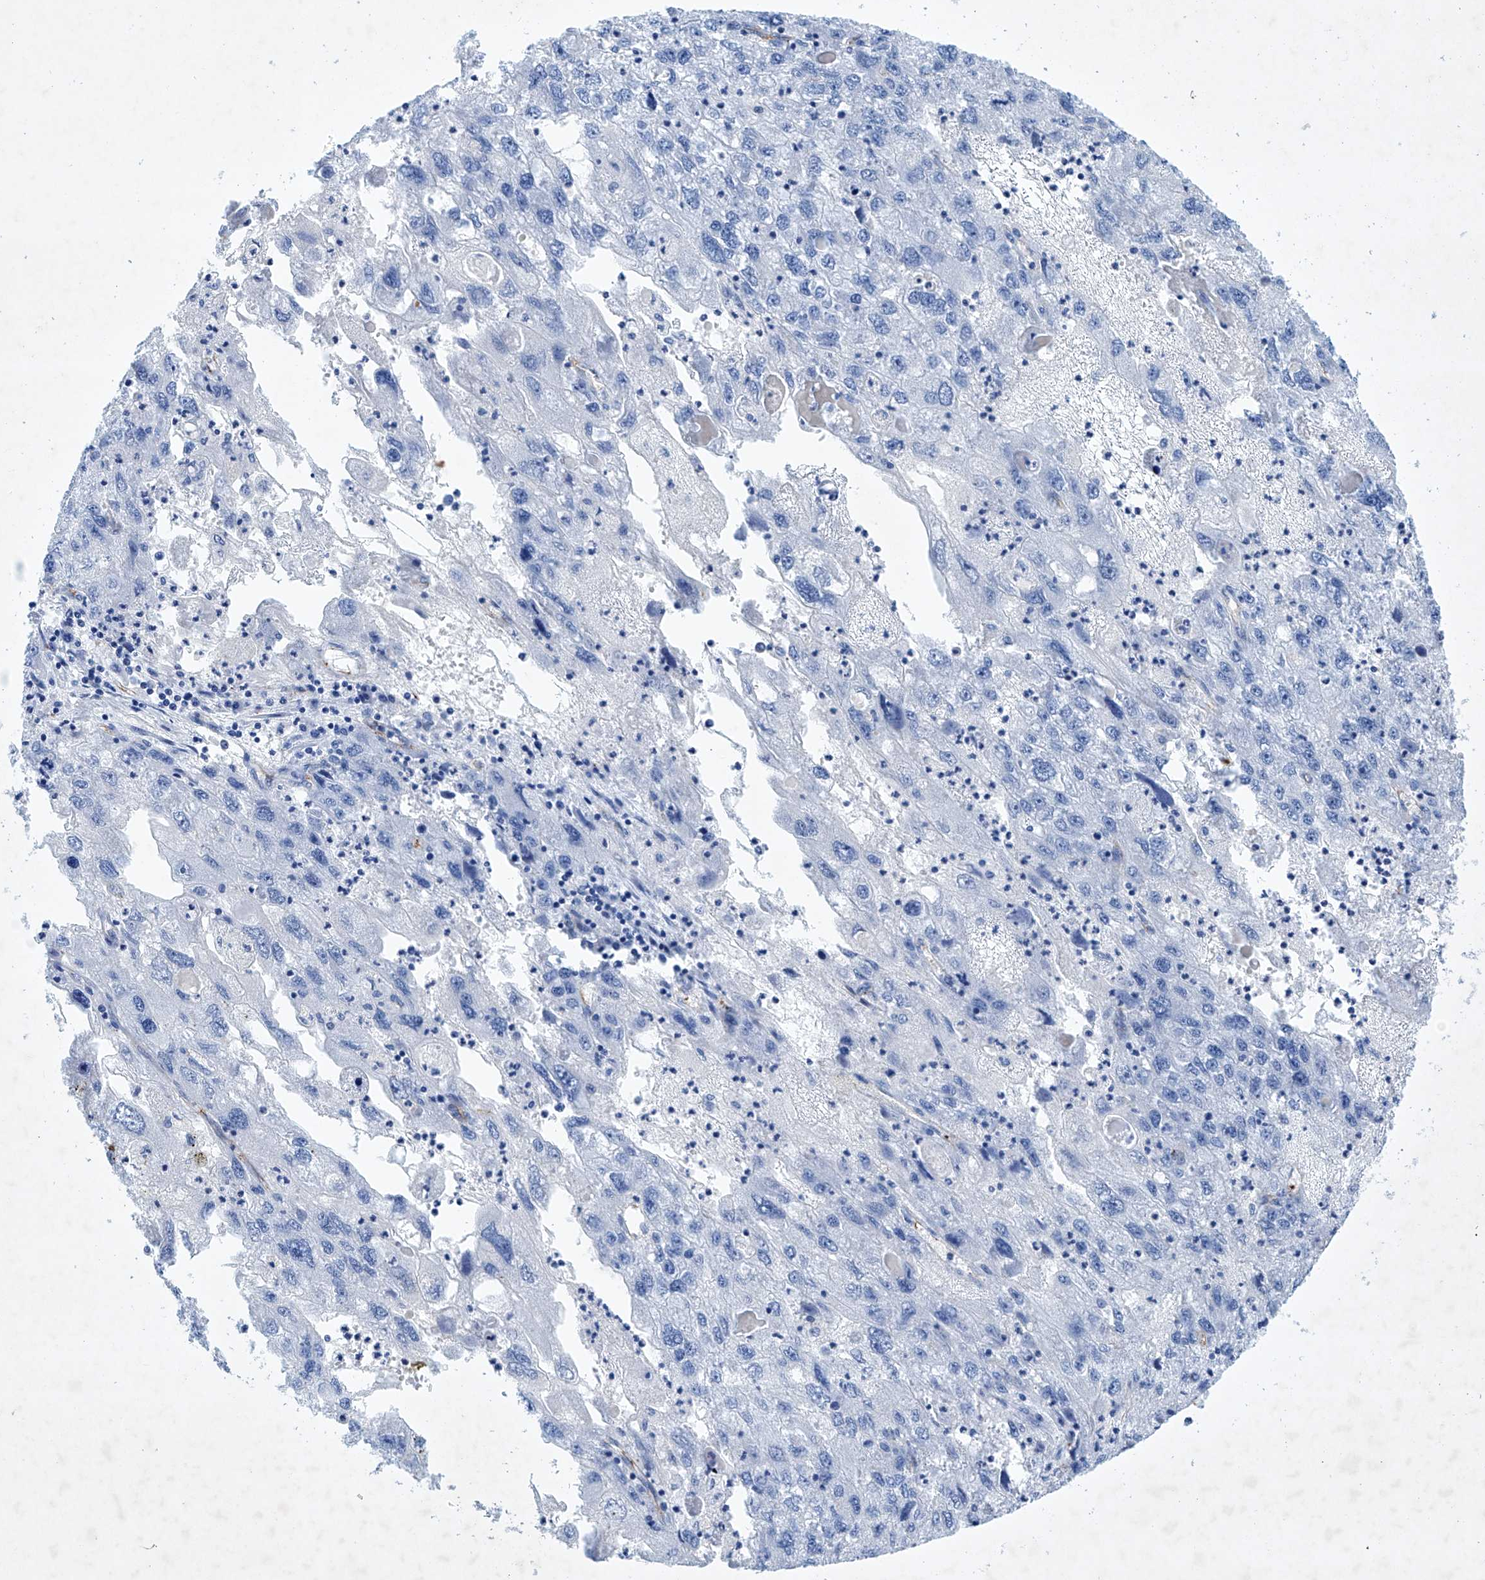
{"staining": {"intensity": "negative", "quantity": "none", "location": "none"}, "tissue": "endometrial cancer", "cell_type": "Tumor cells", "image_type": "cancer", "snomed": [{"axis": "morphology", "description": "Adenocarcinoma, NOS"}, {"axis": "topography", "description": "Endometrium"}], "caption": "Tumor cells are negative for protein expression in human adenocarcinoma (endometrial).", "gene": "ETV7", "patient": {"sex": "female", "age": 49}}